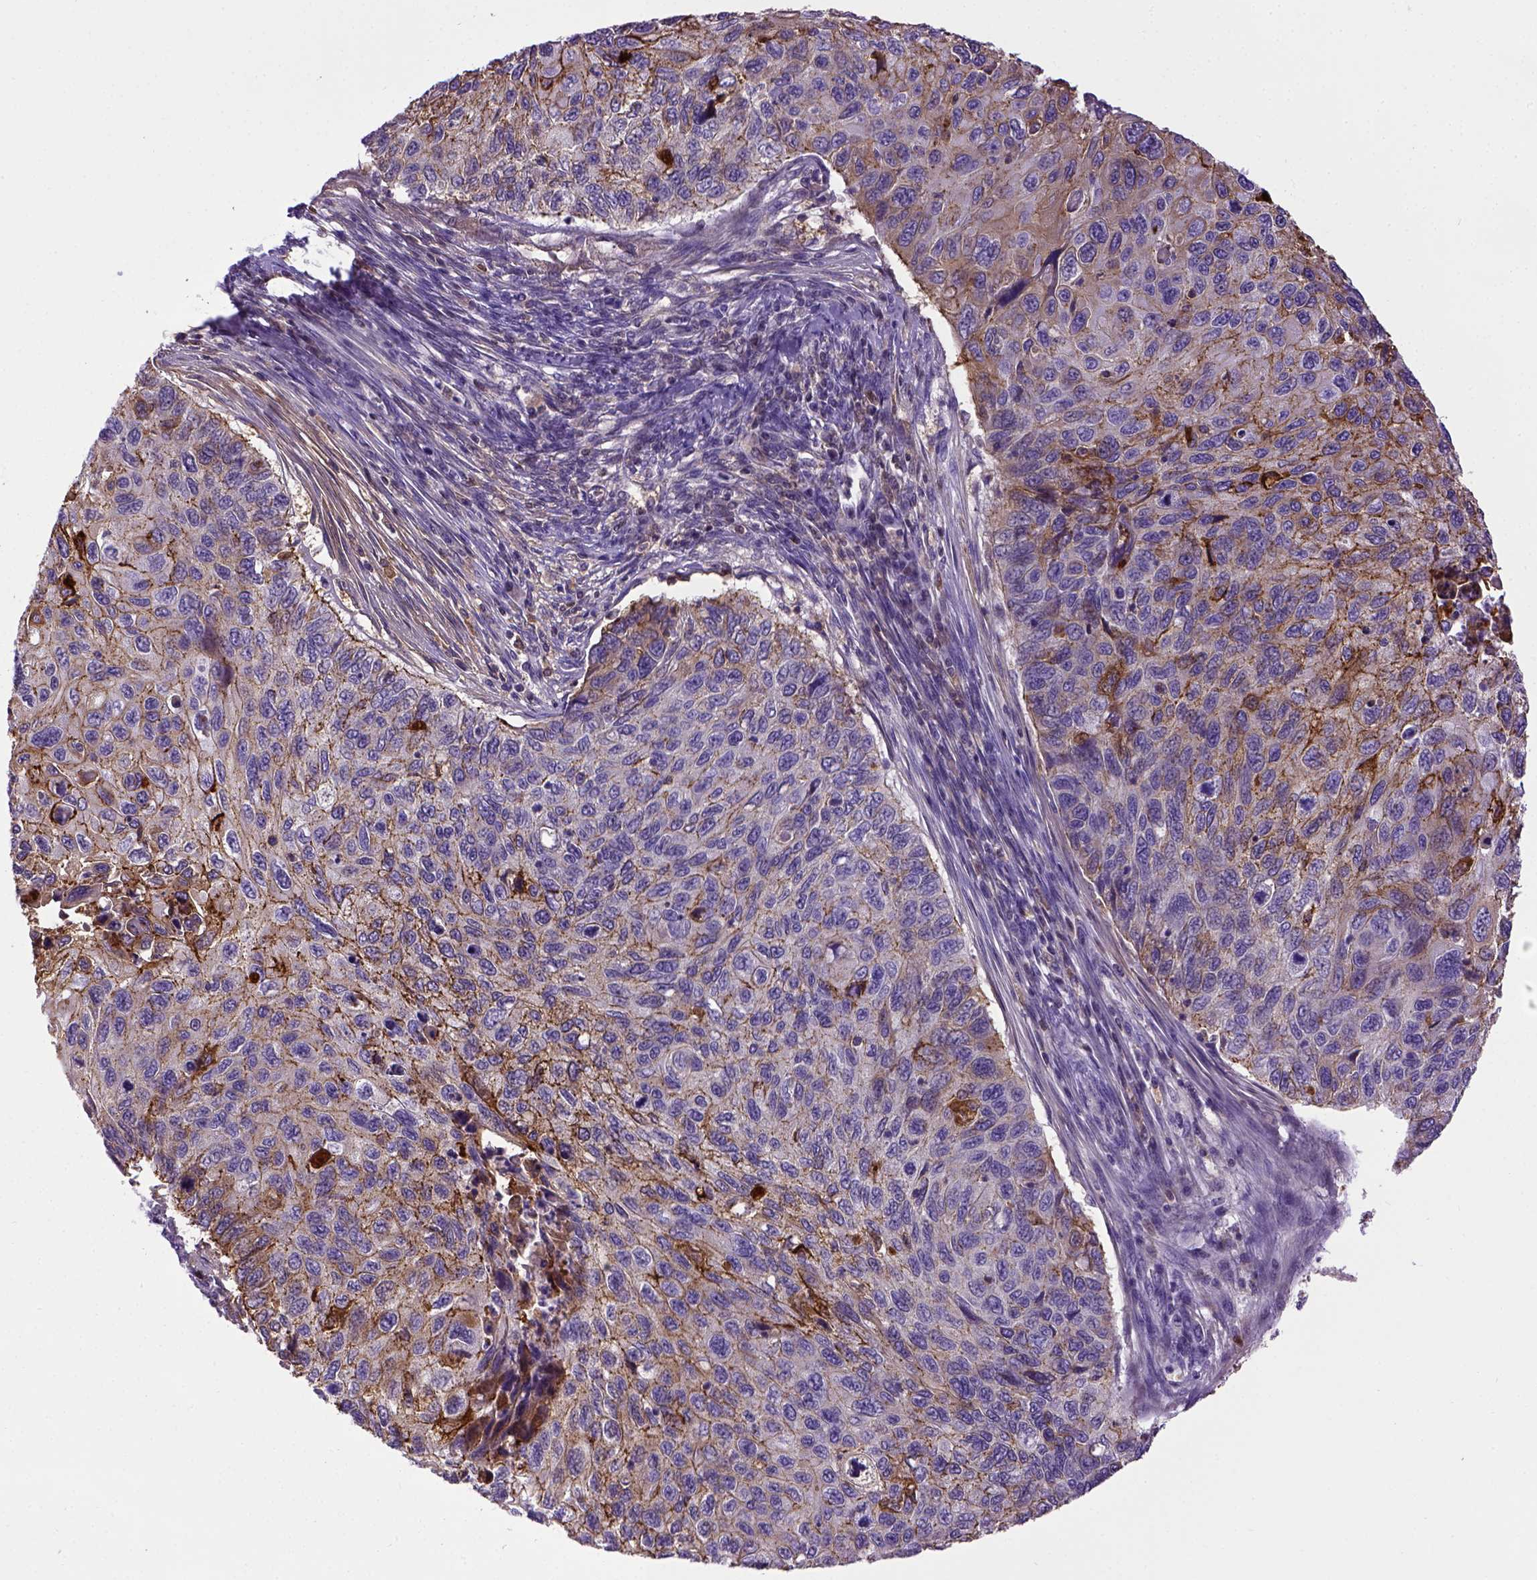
{"staining": {"intensity": "moderate", "quantity": "25%-75%", "location": "cytoplasmic/membranous"}, "tissue": "cervical cancer", "cell_type": "Tumor cells", "image_type": "cancer", "snomed": [{"axis": "morphology", "description": "Squamous cell carcinoma, NOS"}, {"axis": "topography", "description": "Cervix"}], "caption": "Immunohistochemical staining of human cervical cancer (squamous cell carcinoma) shows medium levels of moderate cytoplasmic/membranous staining in about 25%-75% of tumor cells. The staining was performed using DAB (3,3'-diaminobenzidine) to visualize the protein expression in brown, while the nuclei were stained in blue with hematoxylin (Magnification: 20x).", "gene": "CDH1", "patient": {"sex": "female", "age": 70}}